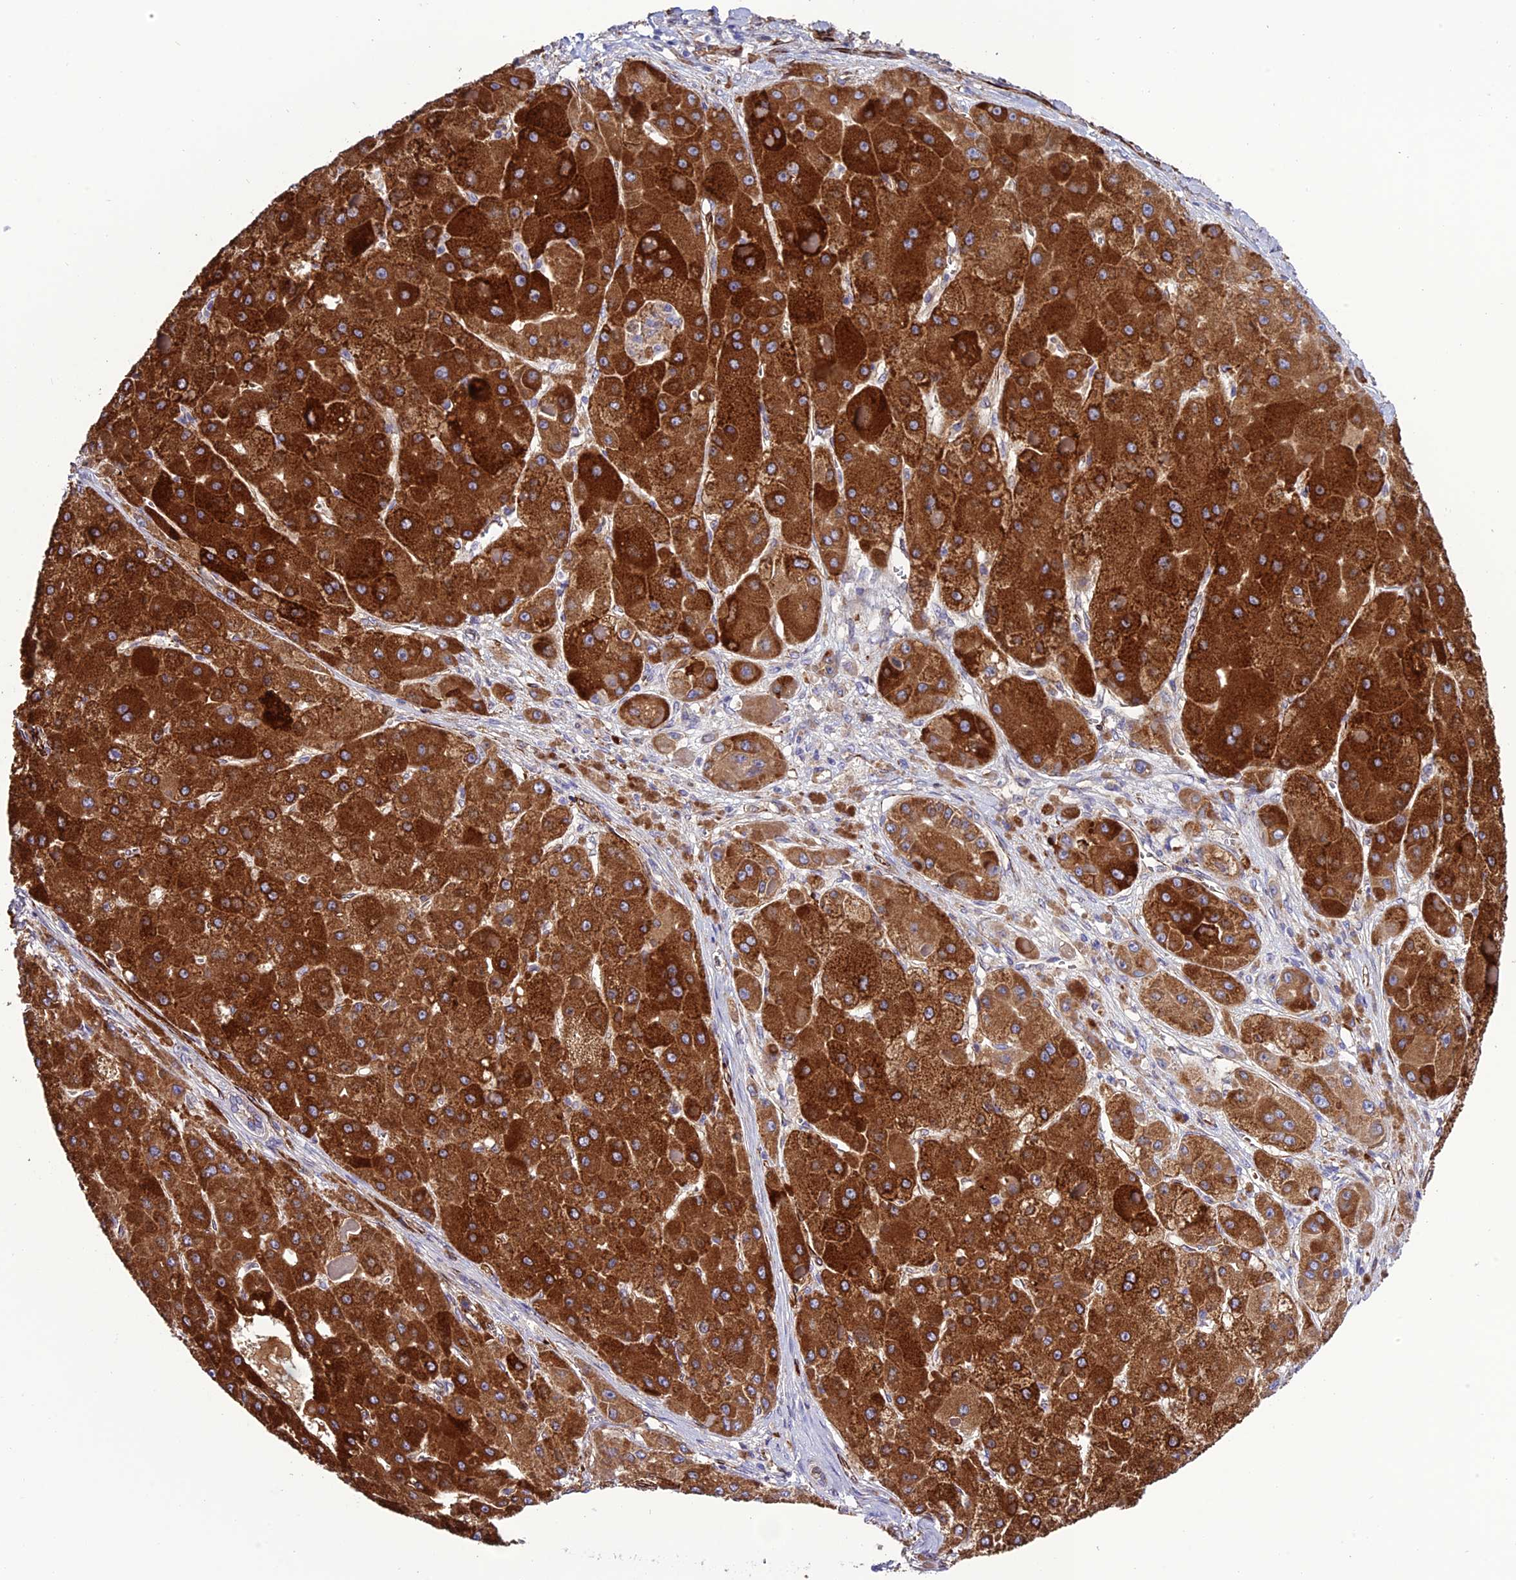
{"staining": {"intensity": "strong", "quantity": ">75%", "location": "cytoplasmic/membranous"}, "tissue": "liver cancer", "cell_type": "Tumor cells", "image_type": "cancer", "snomed": [{"axis": "morphology", "description": "Carcinoma, Hepatocellular, NOS"}, {"axis": "topography", "description": "Liver"}], "caption": "A brown stain labels strong cytoplasmic/membranous positivity of a protein in human liver cancer tumor cells. The staining is performed using DAB (3,3'-diaminobenzidine) brown chromogen to label protein expression. The nuclei are counter-stained blue using hematoxylin.", "gene": "REX1BD", "patient": {"sex": "female", "age": 73}}